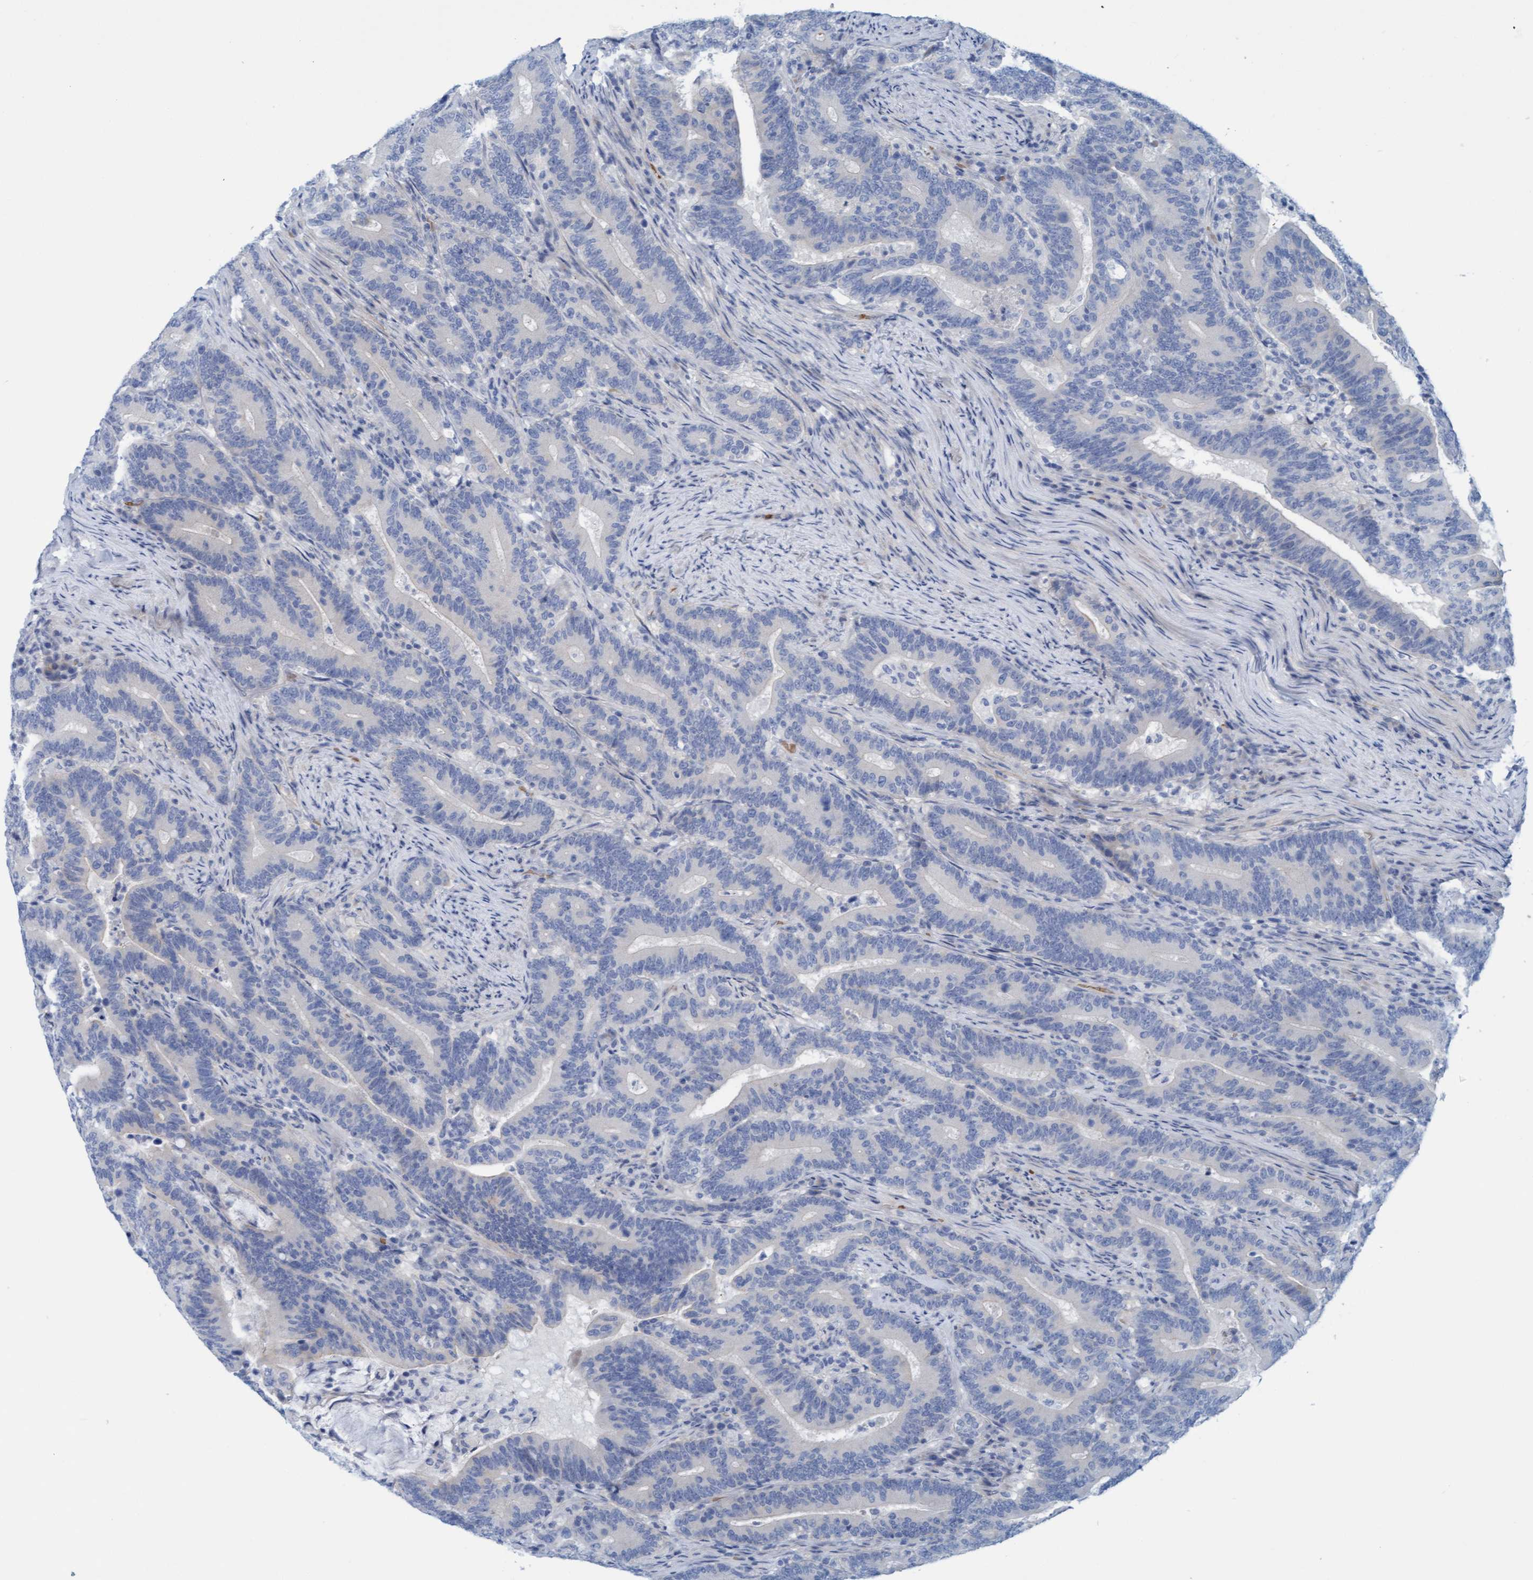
{"staining": {"intensity": "negative", "quantity": "none", "location": "none"}, "tissue": "colorectal cancer", "cell_type": "Tumor cells", "image_type": "cancer", "snomed": [{"axis": "morphology", "description": "Adenocarcinoma, NOS"}, {"axis": "topography", "description": "Colon"}], "caption": "Photomicrograph shows no protein positivity in tumor cells of colorectal cancer (adenocarcinoma) tissue.", "gene": "P2RX5", "patient": {"sex": "female", "age": 66}}